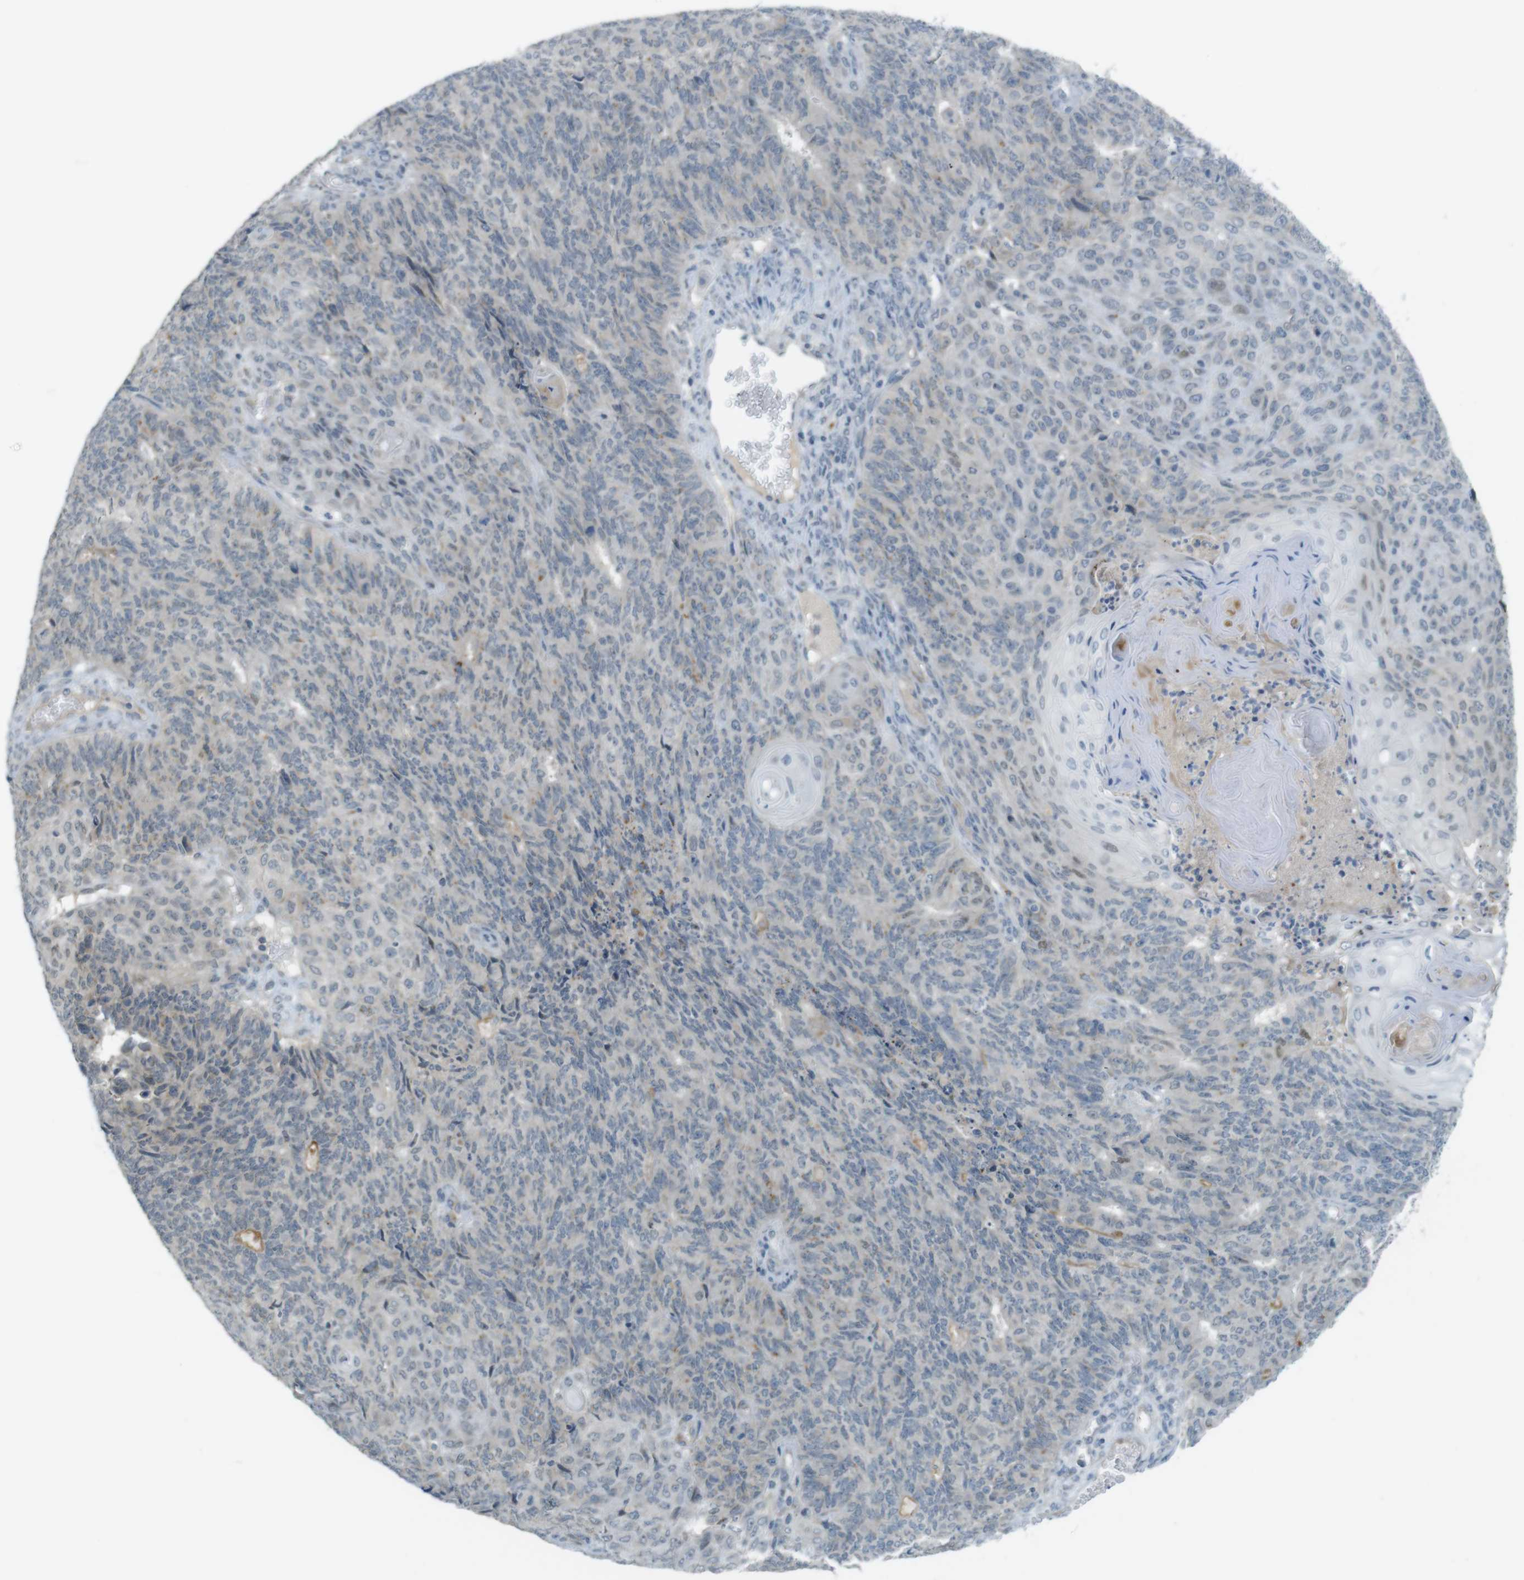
{"staining": {"intensity": "weak", "quantity": ">75%", "location": "cytoplasmic/membranous"}, "tissue": "endometrial cancer", "cell_type": "Tumor cells", "image_type": "cancer", "snomed": [{"axis": "morphology", "description": "Adenocarcinoma, NOS"}, {"axis": "topography", "description": "Endometrium"}], "caption": "Immunohistochemistry (IHC) histopathology image of human endometrial cancer (adenocarcinoma) stained for a protein (brown), which exhibits low levels of weak cytoplasmic/membranous expression in about >75% of tumor cells.", "gene": "UGT8", "patient": {"sex": "female", "age": 32}}